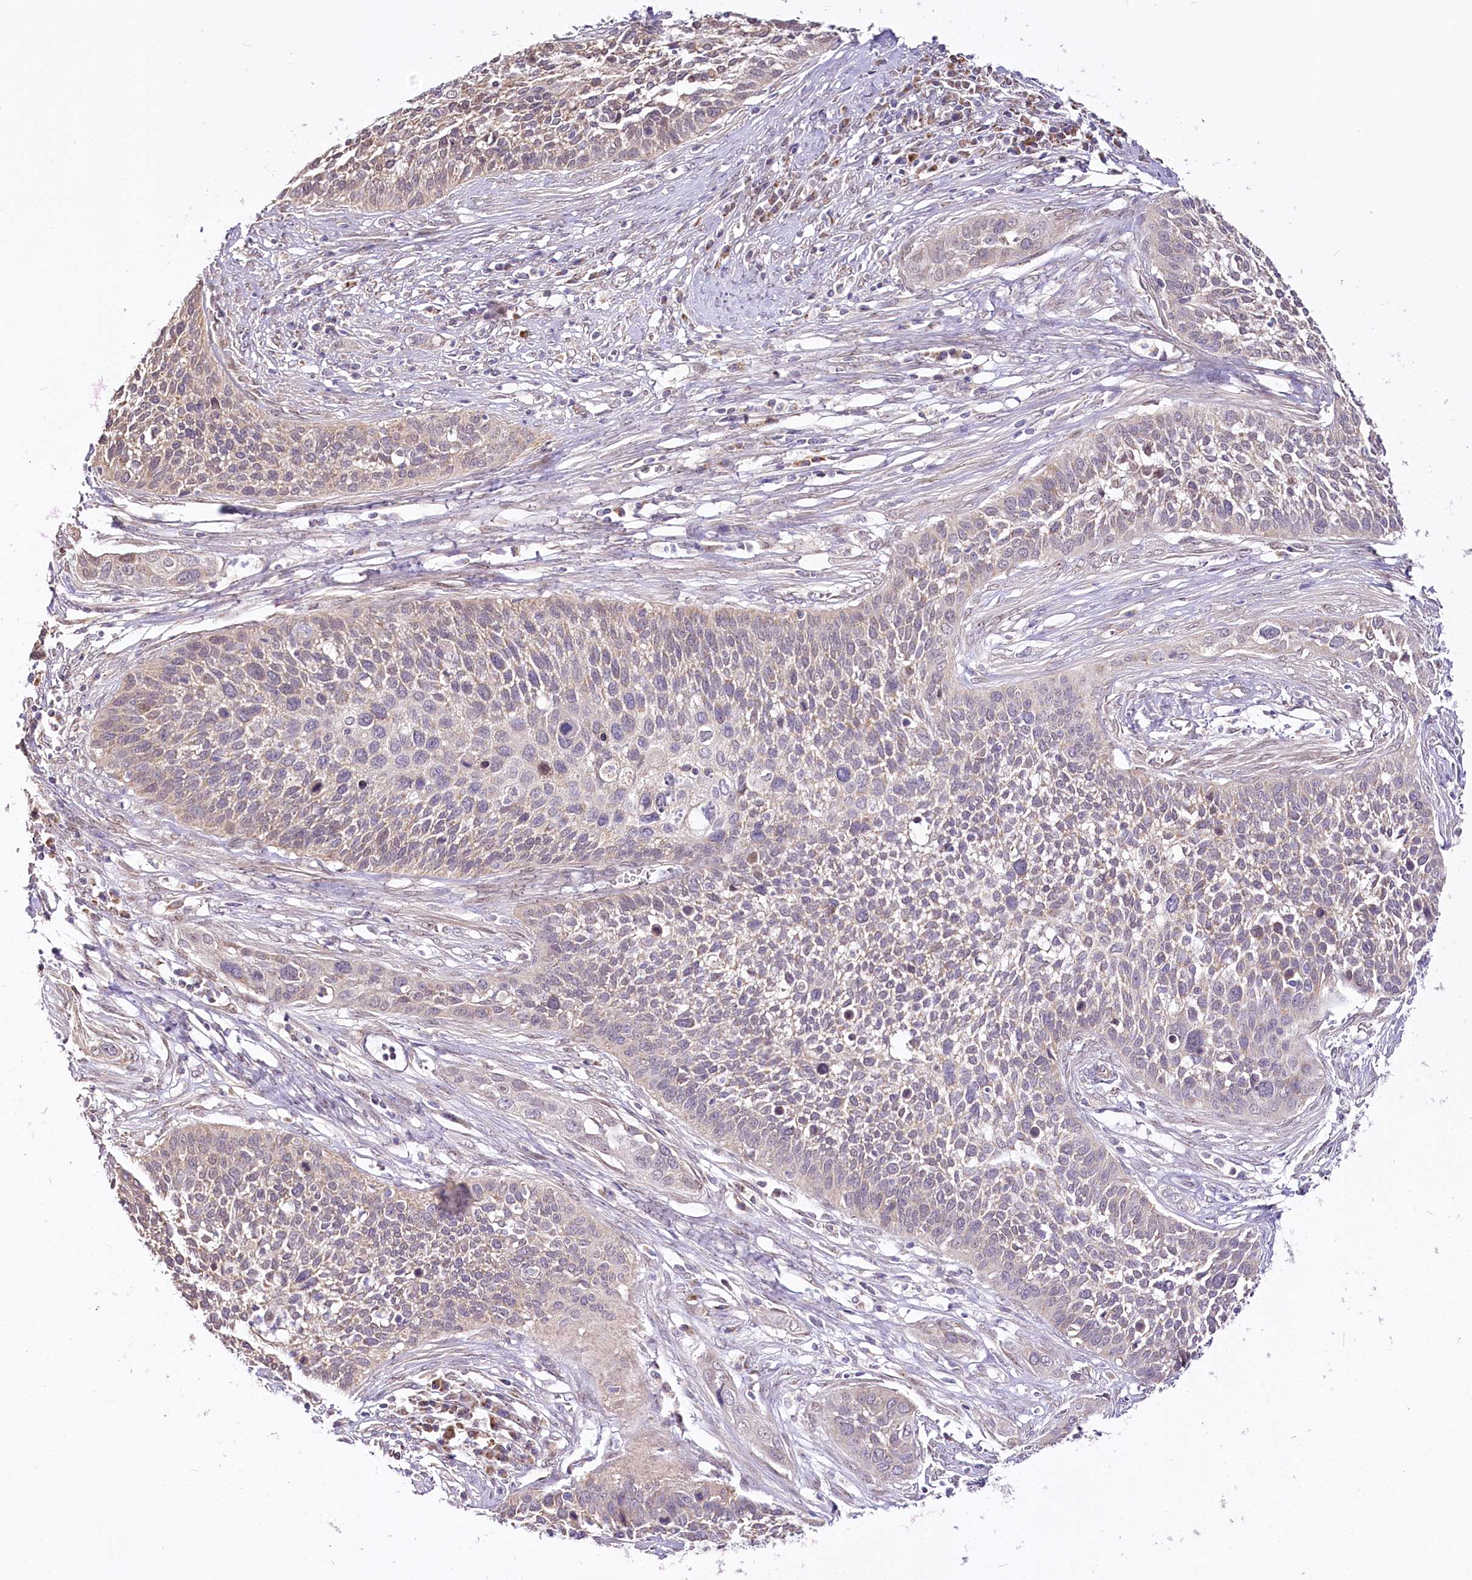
{"staining": {"intensity": "weak", "quantity": "25%-75%", "location": "cytoplasmic/membranous"}, "tissue": "cervical cancer", "cell_type": "Tumor cells", "image_type": "cancer", "snomed": [{"axis": "morphology", "description": "Squamous cell carcinoma, NOS"}, {"axis": "topography", "description": "Cervix"}], "caption": "There is low levels of weak cytoplasmic/membranous expression in tumor cells of cervical squamous cell carcinoma, as demonstrated by immunohistochemical staining (brown color).", "gene": "ZNF226", "patient": {"sex": "female", "age": 34}}